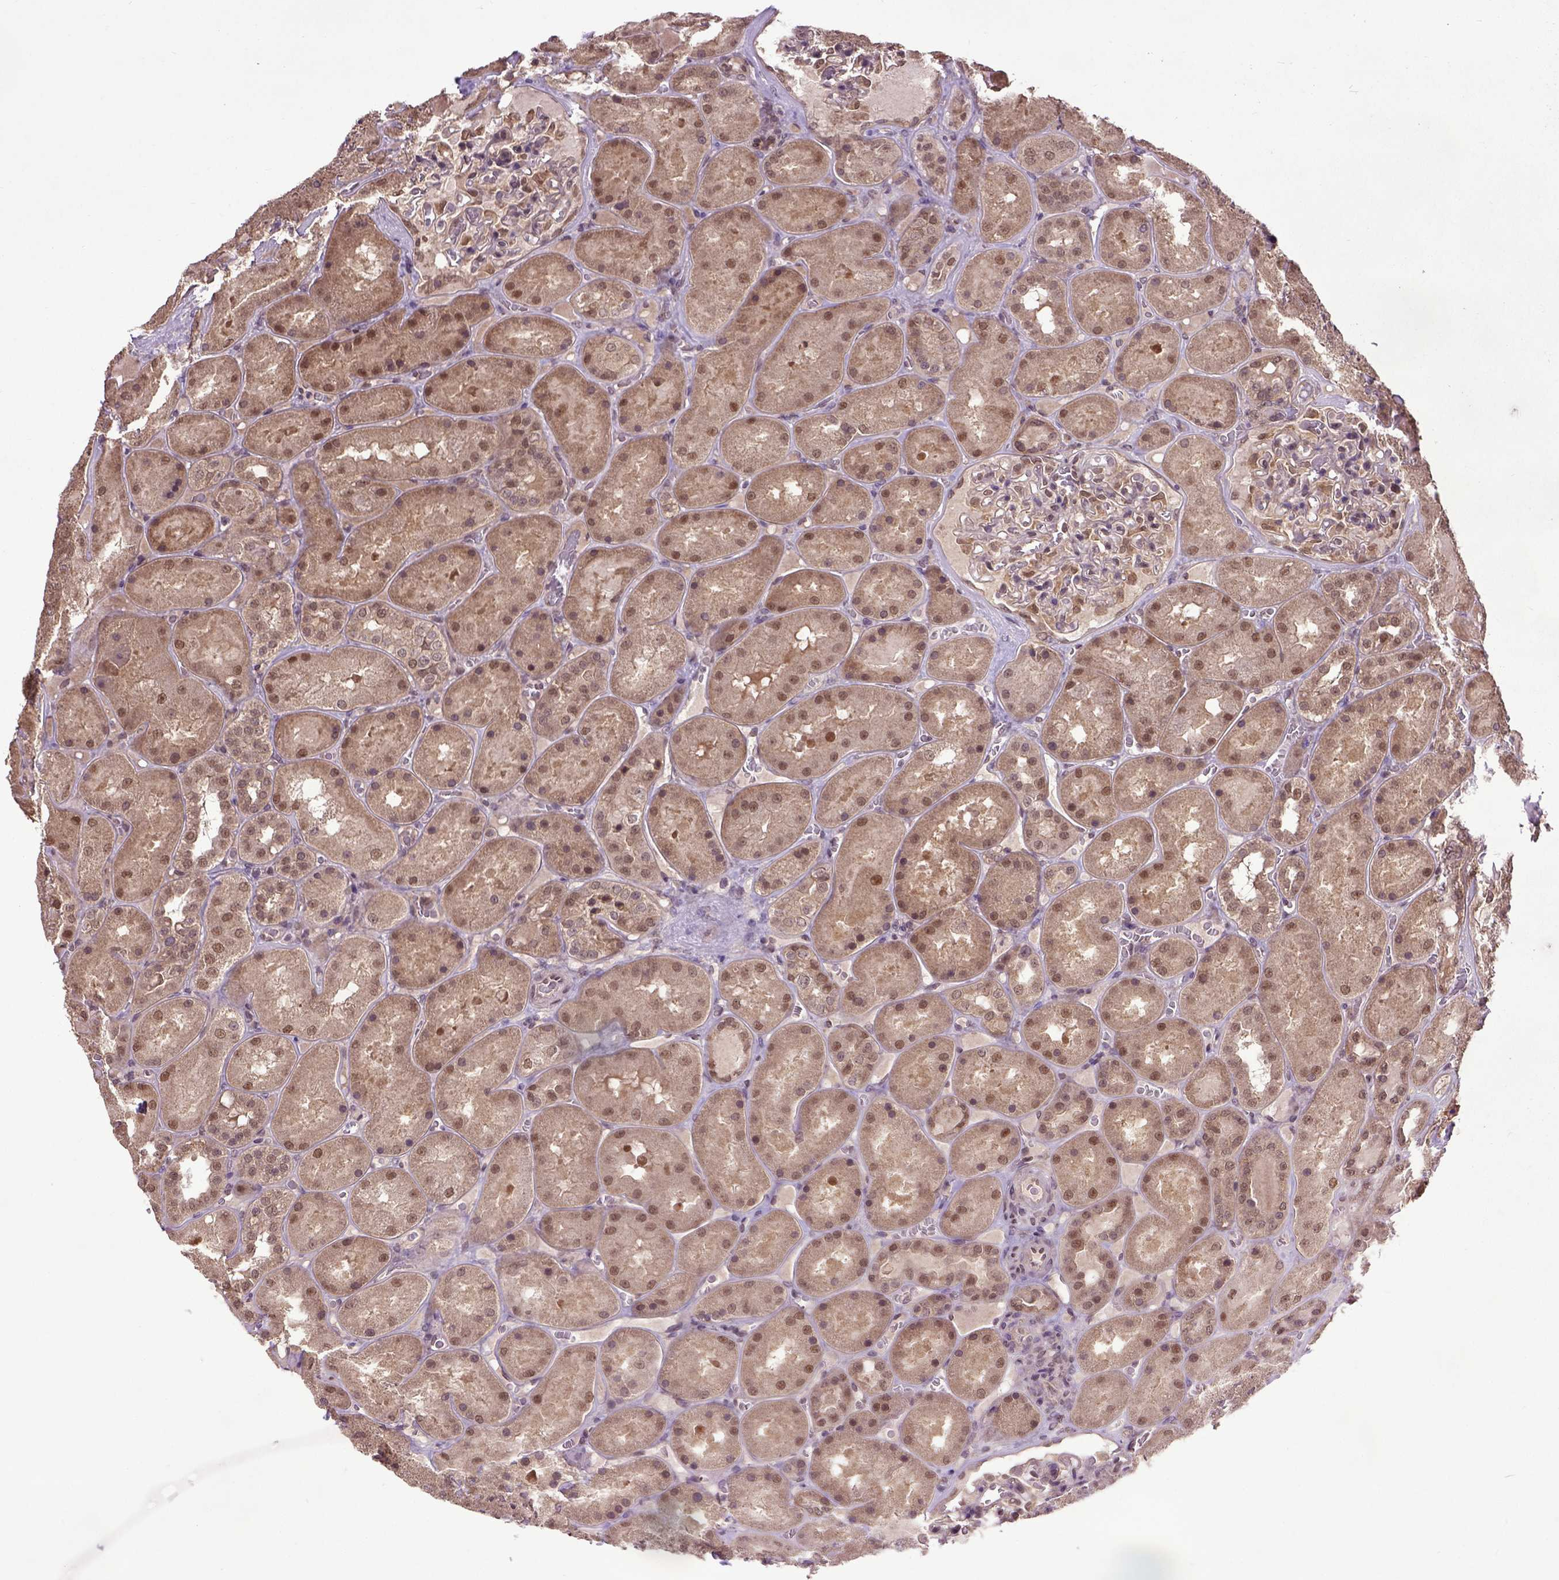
{"staining": {"intensity": "strong", "quantity": "<25%", "location": "cytoplasmic/membranous,nuclear"}, "tissue": "kidney", "cell_type": "Cells in glomeruli", "image_type": "normal", "snomed": [{"axis": "morphology", "description": "Normal tissue, NOS"}, {"axis": "topography", "description": "Kidney"}], "caption": "Protein expression analysis of normal kidney demonstrates strong cytoplasmic/membranous,nuclear staining in about <25% of cells in glomeruli.", "gene": "UBA3", "patient": {"sex": "male", "age": 73}}